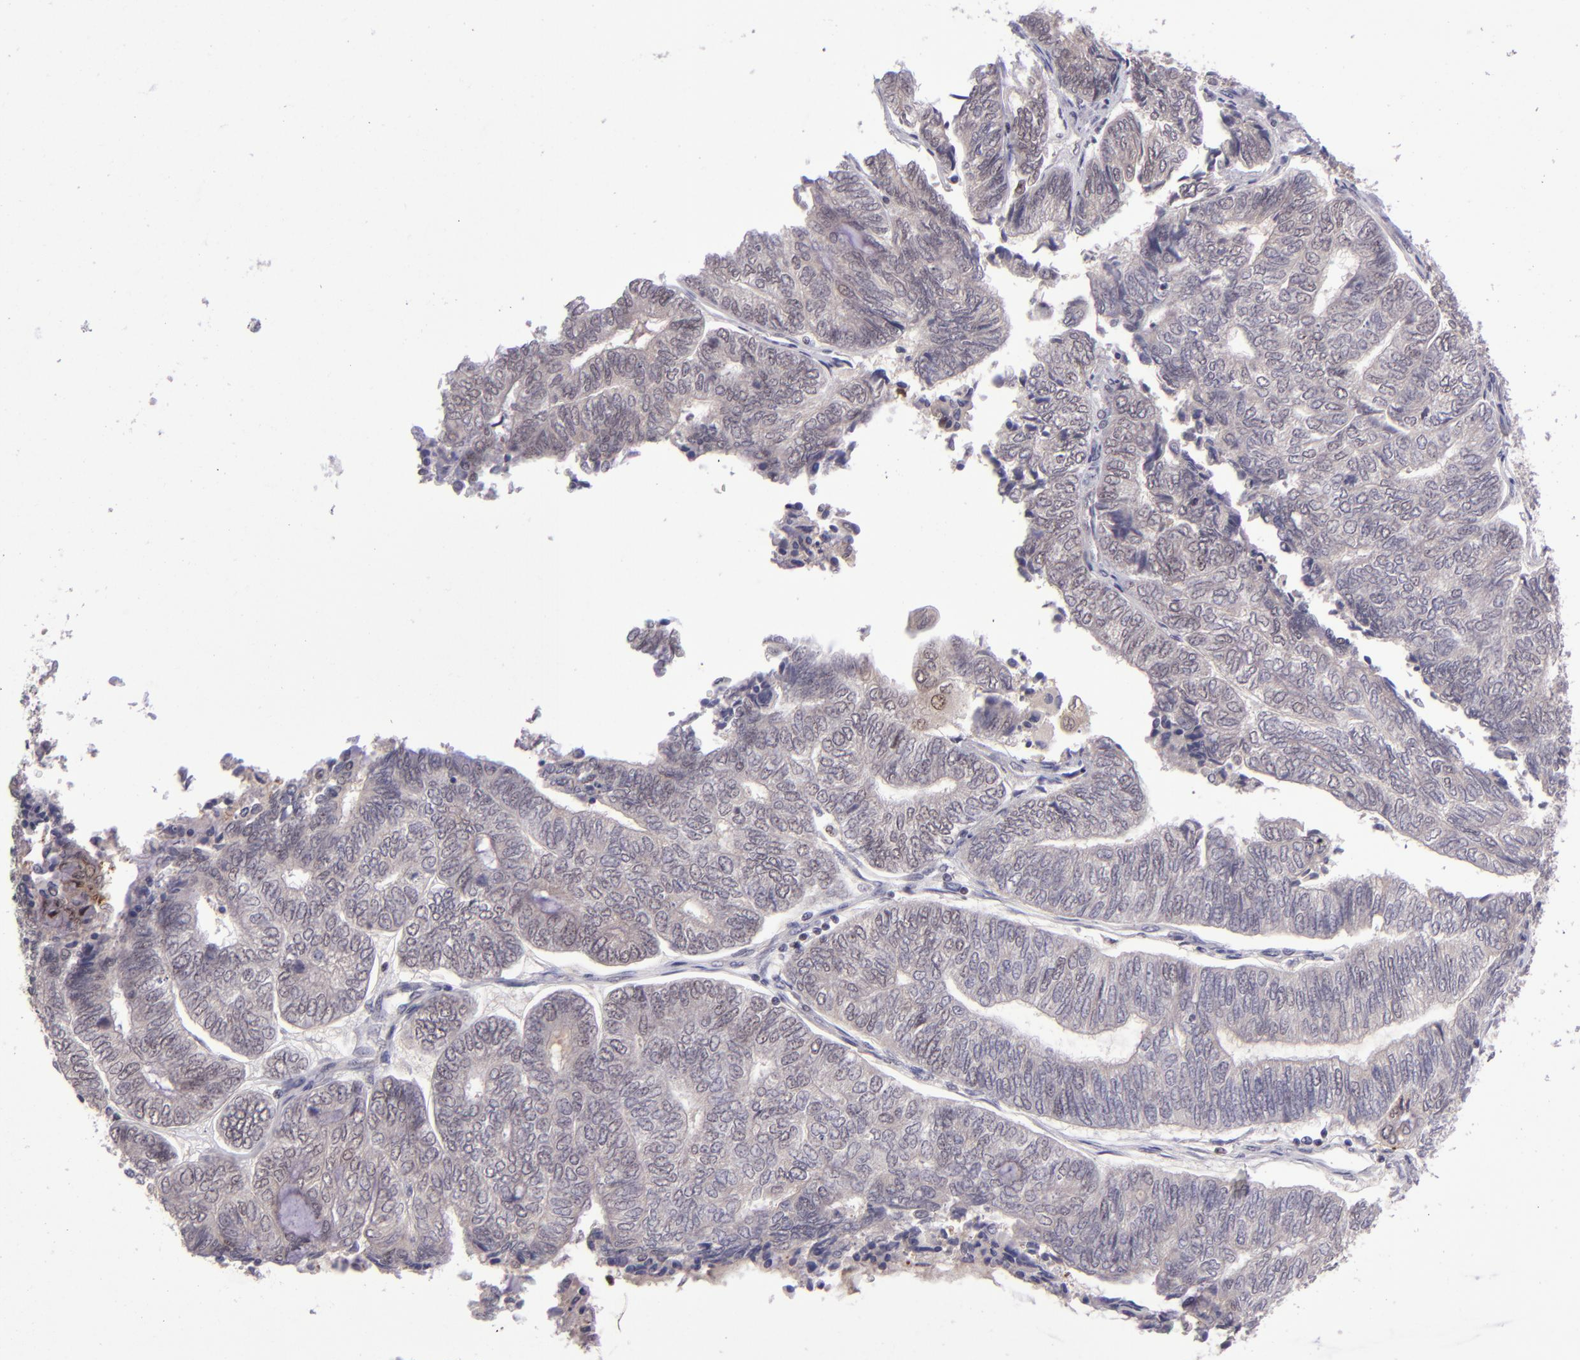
{"staining": {"intensity": "weak", "quantity": ">75%", "location": "cytoplasmic/membranous"}, "tissue": "endometrial cancer", "cell_type": "Tumor cells", "image_type": "cancer", "snomed": [{"axis": "morphology", "description": "Adenocarcinoma, NOS"}, {"axis": "topography", "description": "Uterus"}, {"axis": "topography", "description": "Endometrium"}], "caption": "A photomicrograph showing weak cytoplasmic/membranous staining in about >75% of tumor cells in endometrial cancer (adenocarcinoma), as visualized by brown immunohistochemical staining.", "gene": "PCNX4", "patient": {"sex": "female", "age": 70}}